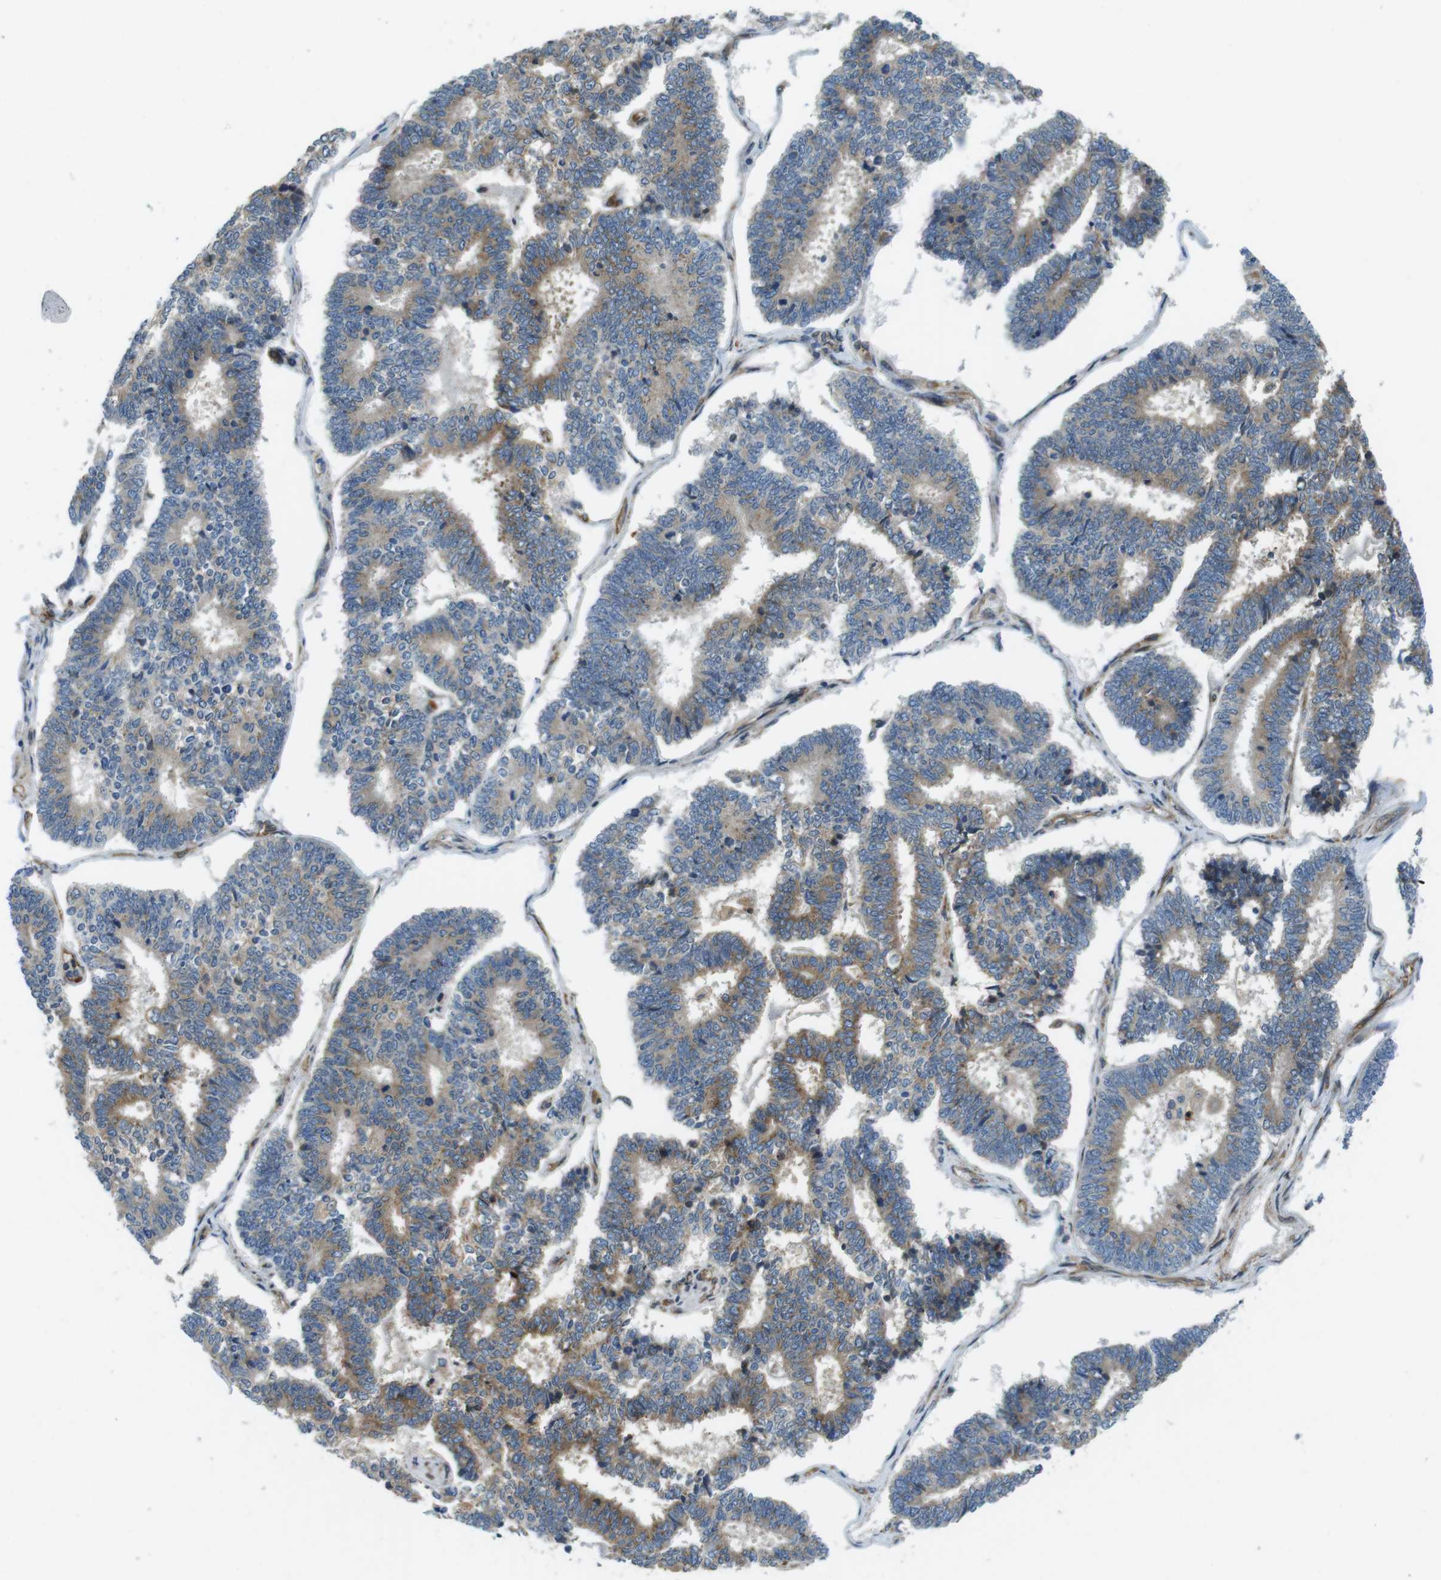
{"staining": {"intensity": "moderate", "quantity": ">75%", "location": "cytoplasmic/membranous"}, "tissue": "endometrial cancer", "cell_type": "Tumor cells", "image_type": "cancer", "snomed": [{"axis": "morphology", "description": "Adenocarcinoma, NOS"}, {"axis": "topography", "description": "Endometrium"}], "caption": "Endometrial adenocarcinoma stained for a protein reveals moderate cytoplasmic/membranous positivity in tumor cells.", "gene": "PALD1", "patient": {"sex": "female", "age": 70}}